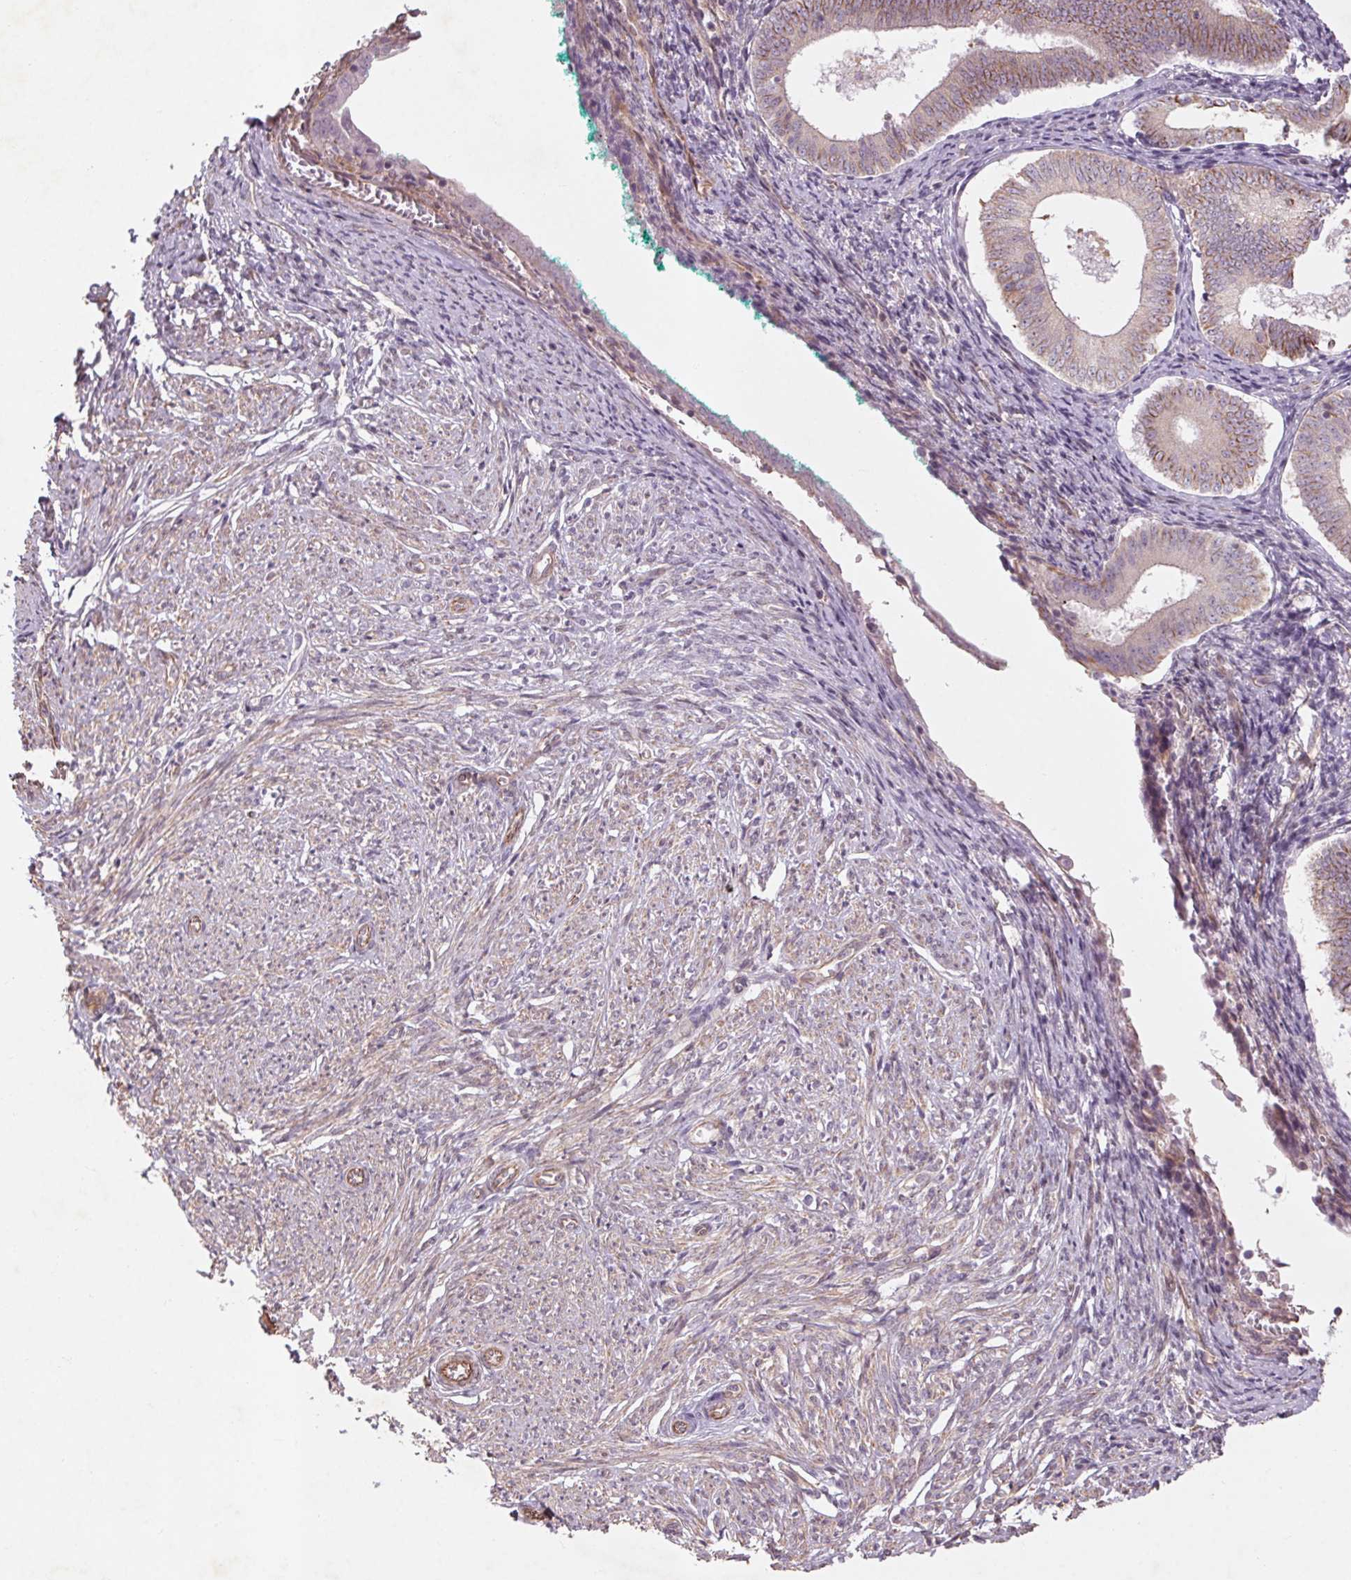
{"staining": {"intensity": "negative", "quantity": "none", "location": "none"}, "tissue": "endometrium", "cell_type": "Cells in endometrial stroma", "image_type": "normal", "snomed": [{"axis": "morphology", "description": "Normal tissue, NOS"}, {"axis": "topography", "description": "Endometrium"}], "caption": "Cells in endometrial stroma are negative for brown protein staining in normal endometrium. (Brightfield microscopy of DAB immunohistochemistry (IHC) at high magnification).", "gene": "CCSER1", "patient": {"sex": "female", "age": 50}}